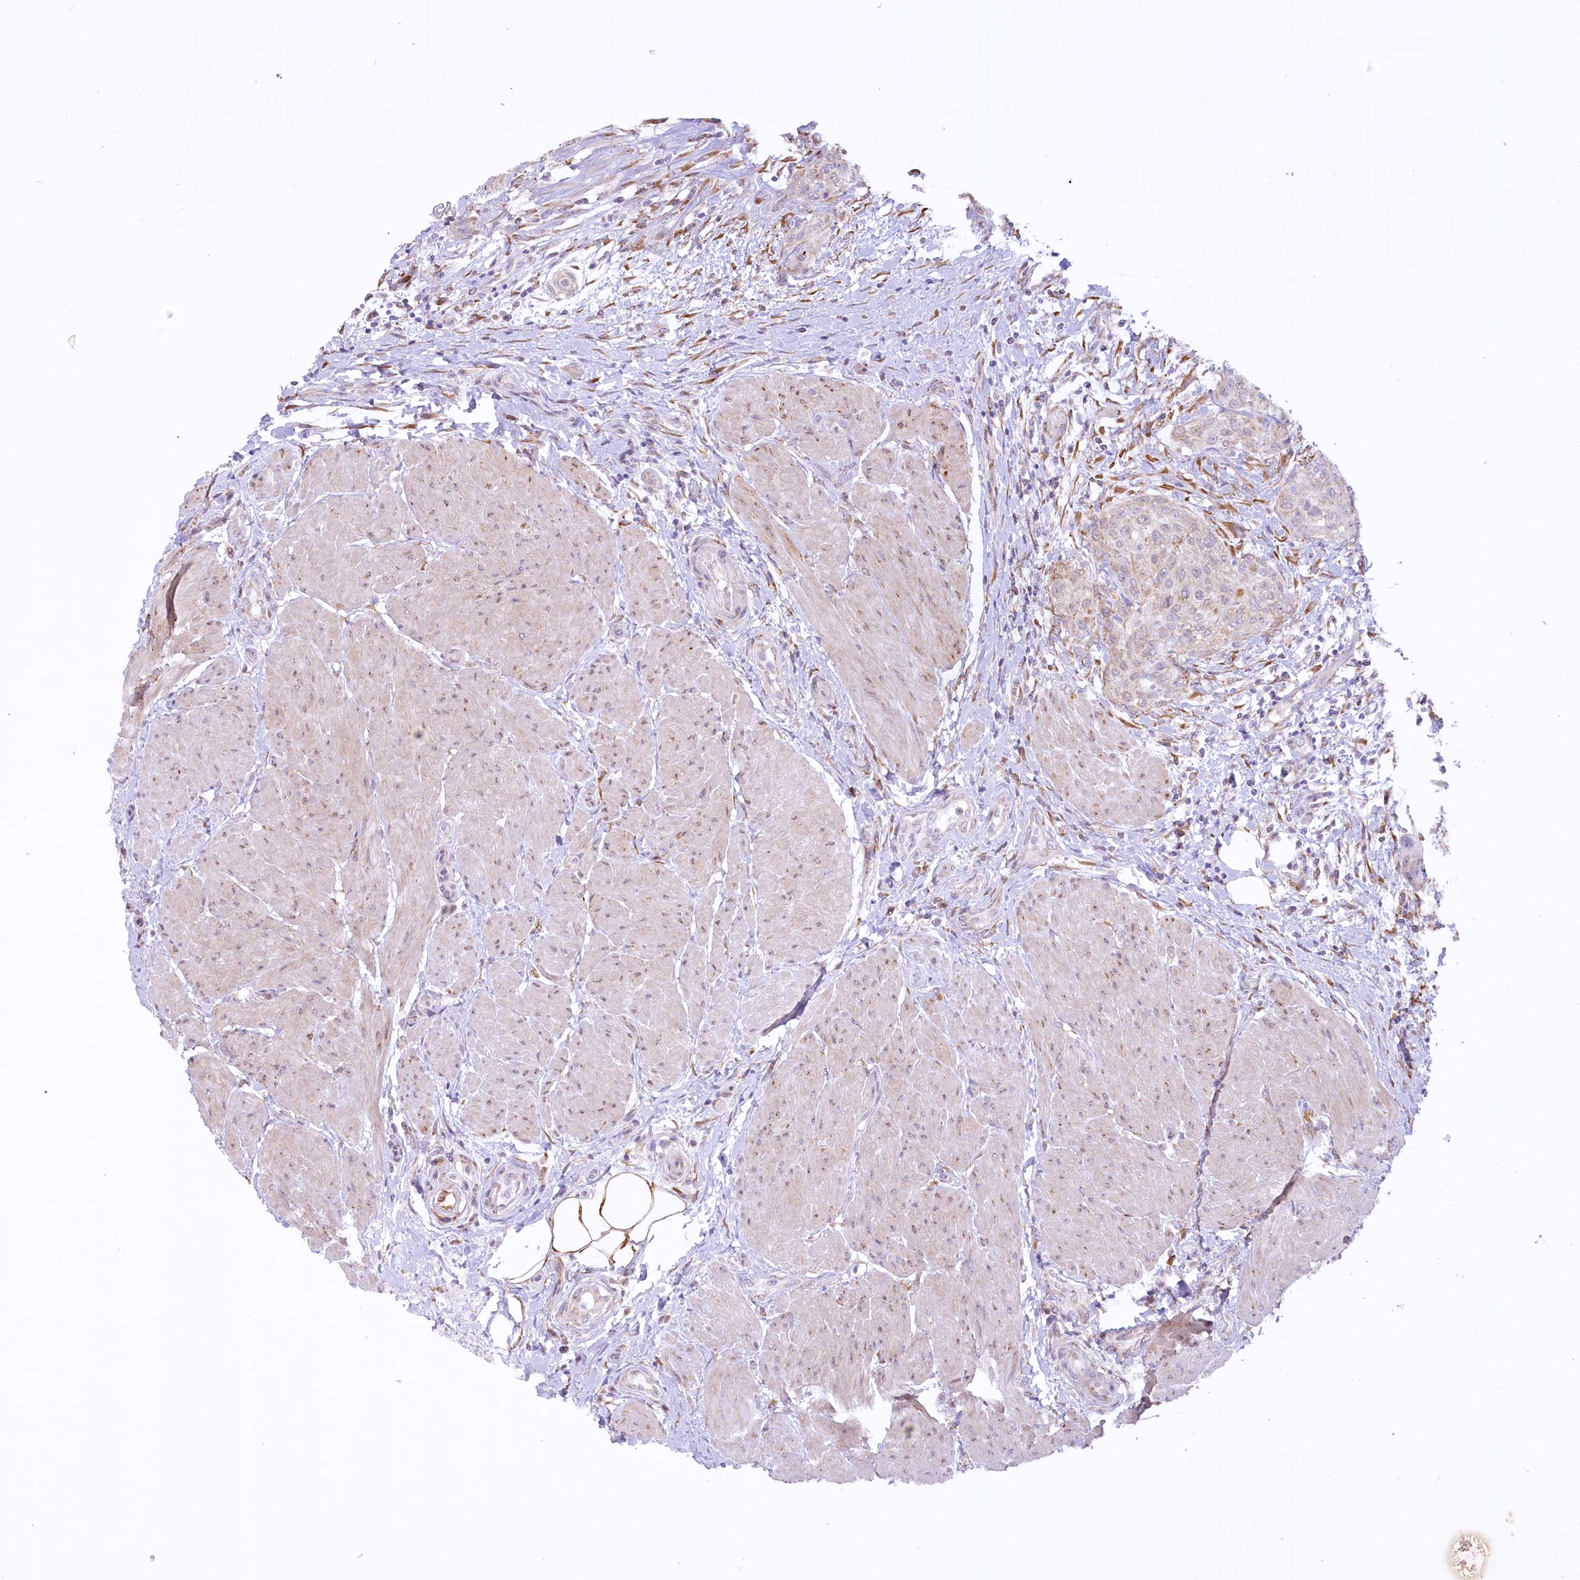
{"staining": {"intensity": "negative", "quantity": "none", "location": "none"}, "tissue": "urothelial cancer", "cell_type": "Tumor cells", "image_type": "cancer", "snomed": [{"axis": "morphology", "description": "Normal tissue, NOS"}, {"axis": "morphology", "description": "Urothelial carcinoma, NOS"}, {"axis": "topography", "description": "Urinary bladder"}, {"axis": "topography", "description": "Peripheral nerve tissue"}], "caption": "DAB immunohistochemical staining of human transitional cell carcinoma exhibits no significant positivity in tumor cells.", "gene": "NCKAP5", "patient": {"sex": "male", "age": 35}}